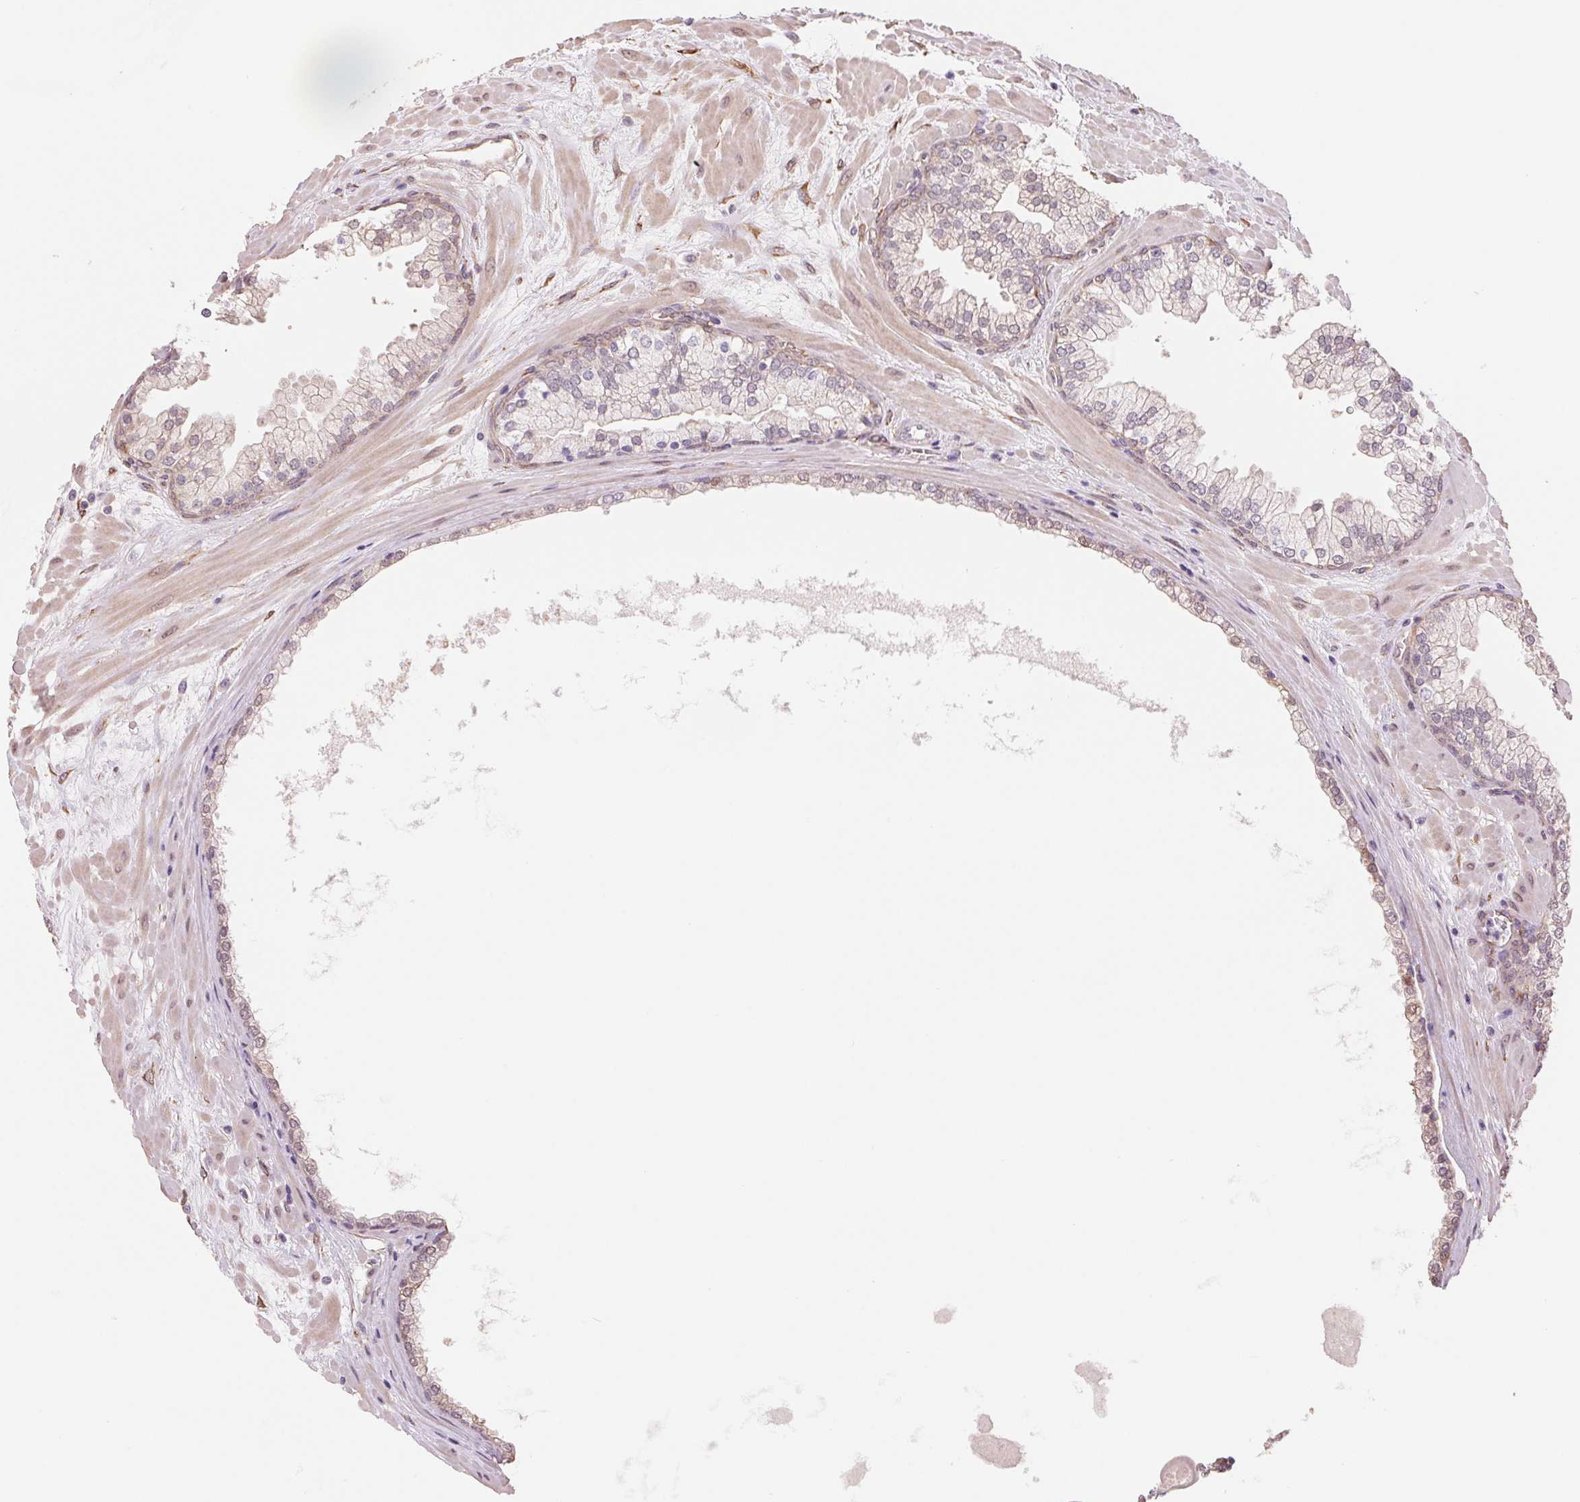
{"staining": {"intensity": "weak", "quantity": "25%-75%", "location": "cytoplasmic/membranous"}, "tissue": "prostate", "cell_type": "Glandular cells", "image_type": "normal", "snomed": [{"axis": "morphology", "description": "Normal tissue, NOS"}, {"axis": "topography", "description": "Prostate"}, {"axis": "topography", "description": "Peripheral nerve tissue"}], "caption": "Immunohistochemical staining of normal human prostate displays weak cytoplasmic/membranous protein expression in approximately 25%-75% of glandular cells.", "gene": "FKBP10", "patient": {"sex": "male", "age": 61}}